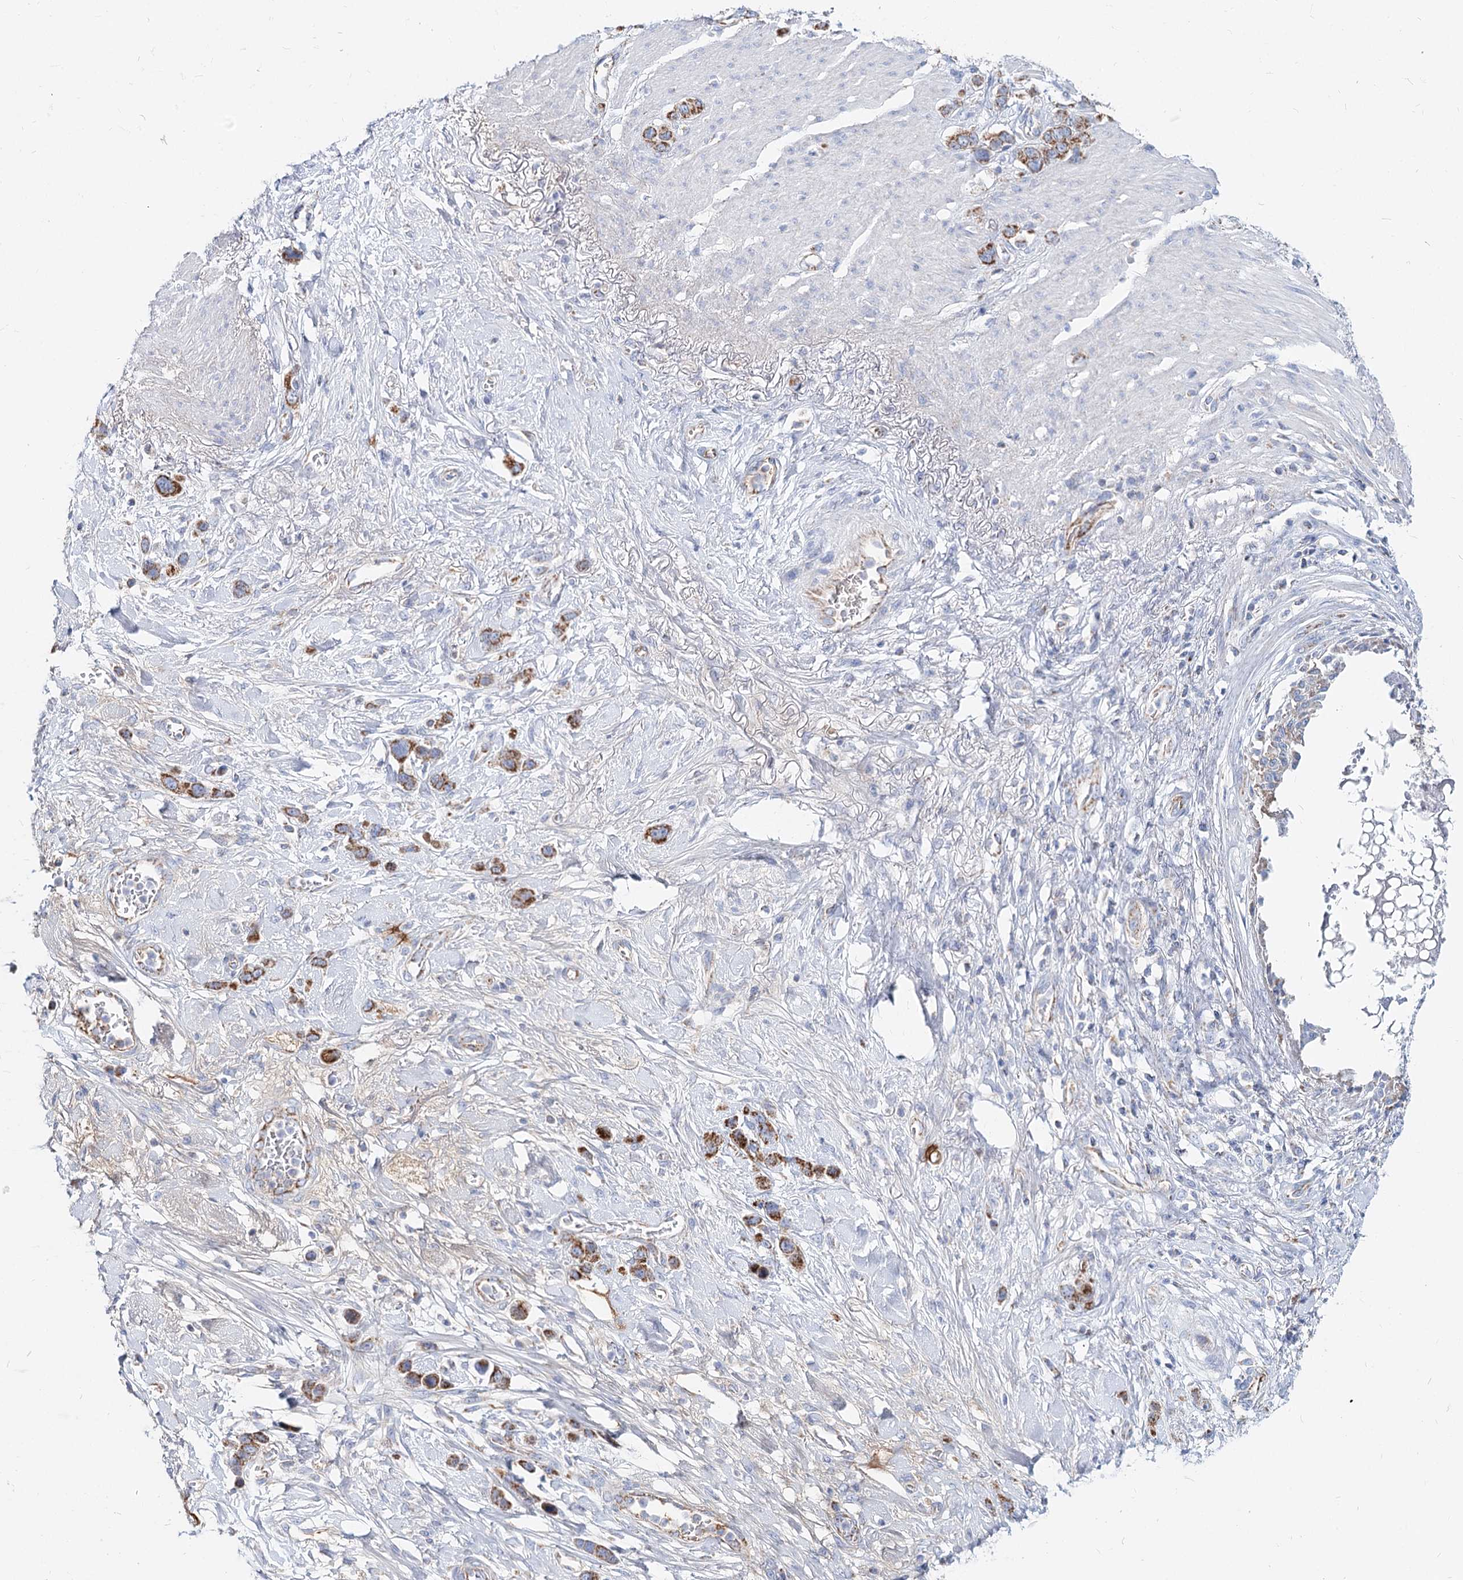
{"staining": {"intensity": "strong", "quantity": ">75%", "location": "cytoplasmic/membranous"}, "tissue": "stomach cancer", "cell_type": "Tumor cells", "image_type": "cancer", "snomed": [{"axis": "morphology", "description": "Adenocarcinoma, NOS"}, {"axis": "morphology", "description": "Adenocarcinoma, High grade"}, {"axis": "topography", "description": "Stomach, upper"}, {"axis": "topography", "description": "Stomach, lower"}], "caption": "A histopathology image of human stomach cancer stained for a protein demonstrates strong cytoplasmic/membranous brown staining in tumor cells.", "gene": "MCCC2", "patient": {"sex": "female", "age": 65}}